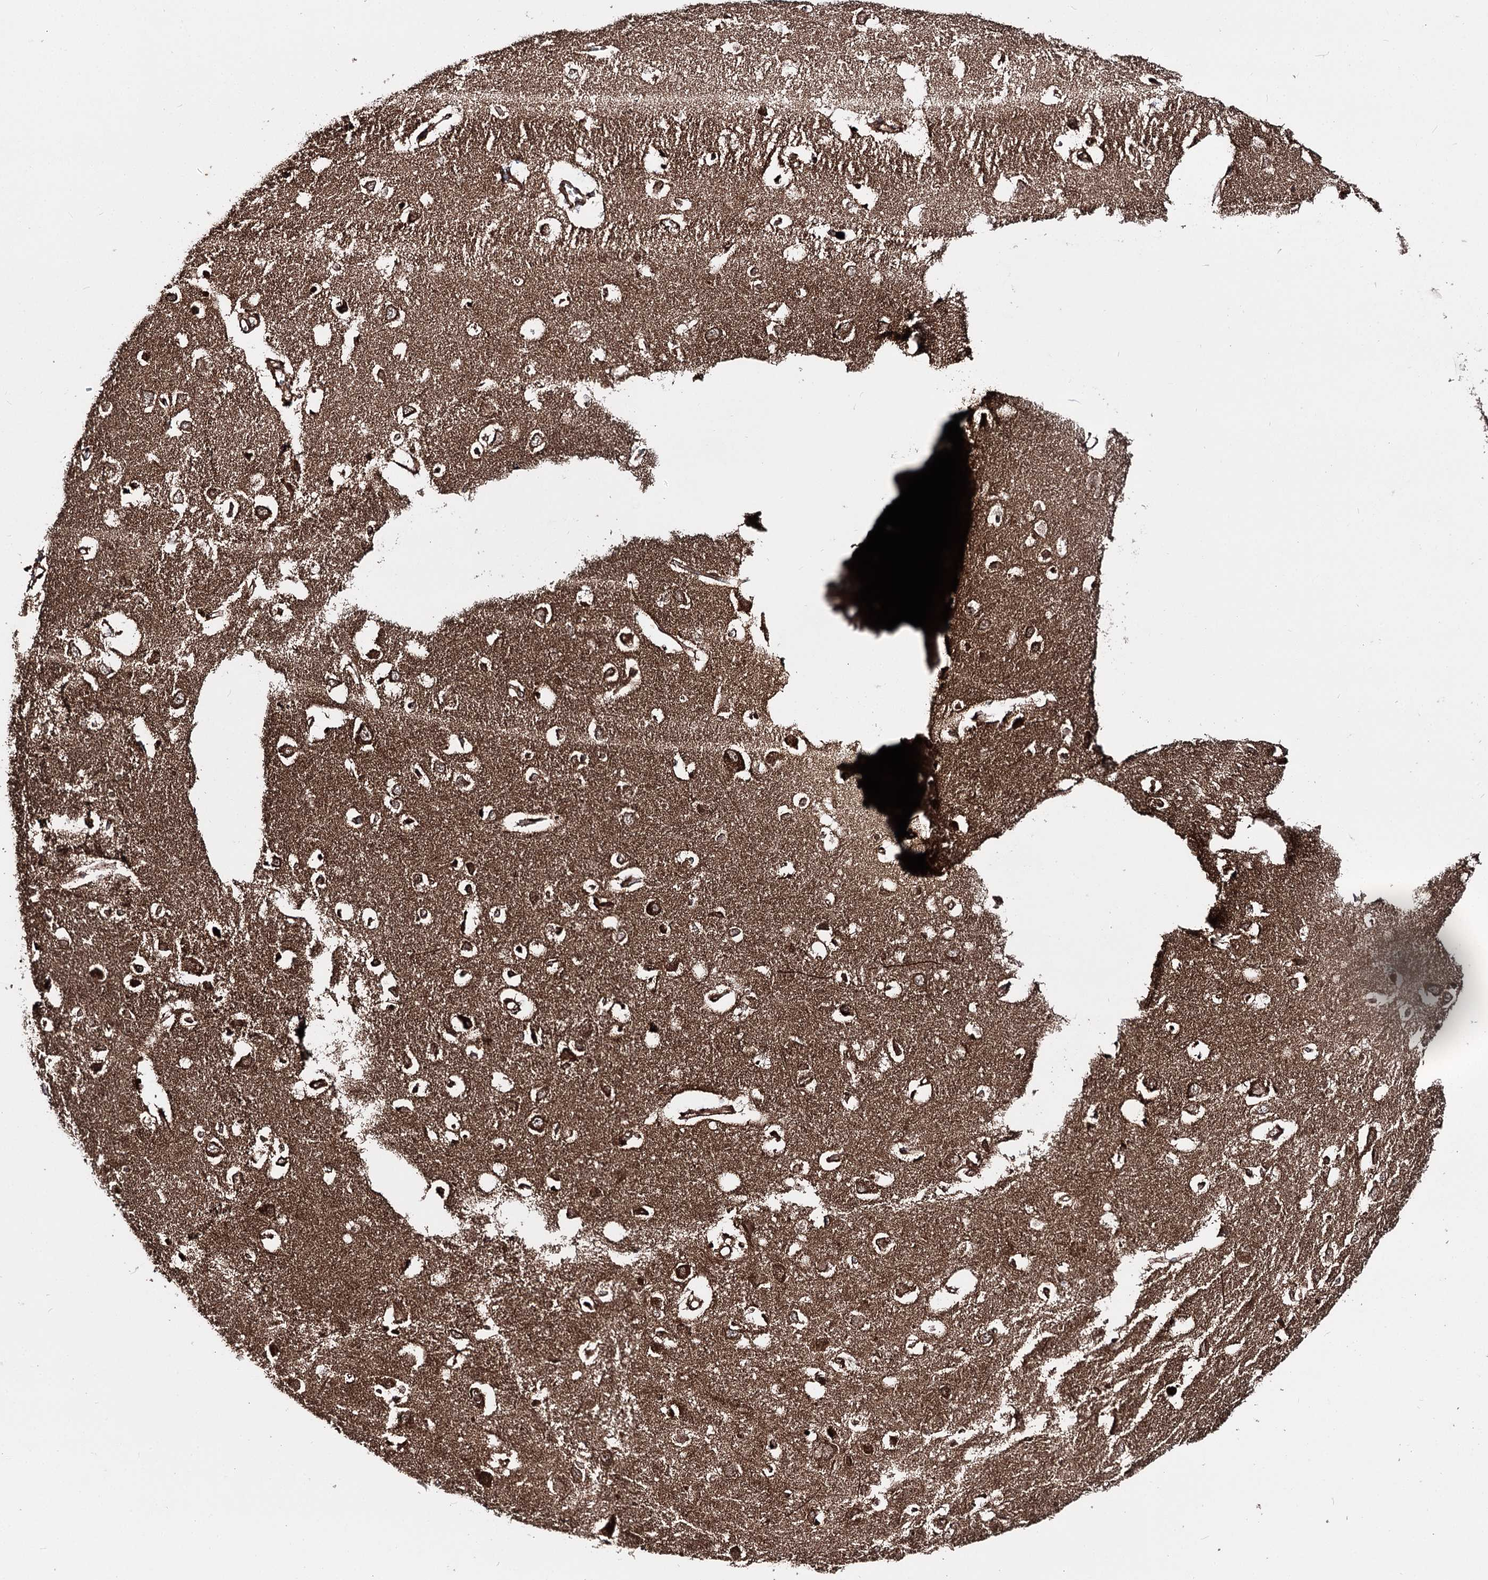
{"staining": {"intensity": "strong", "quantity": ">75%", "location": "cytoplasmic/membranous"}, "tissue": "cerebral cortex", "cell_type": "Endothelial cells", "image_type": "normal", "snomed": [{"axis": "morphology", "description": "Normal tissue, NOS"}, {"axis": "topography", "description": "Cerebral cortex"}], "caption": "Protein positivity by immunohistochemistry (IHC) reveals strong cytoplasmic/membranous positivity in about >75% of endothelial cells in unremarkable cerebral cortex. (brown staining indicates protein expression, while blue staining denotes nuclei).", "gene": "FGFR1OP2", "patient": {"sex": "female", "age": 64}}